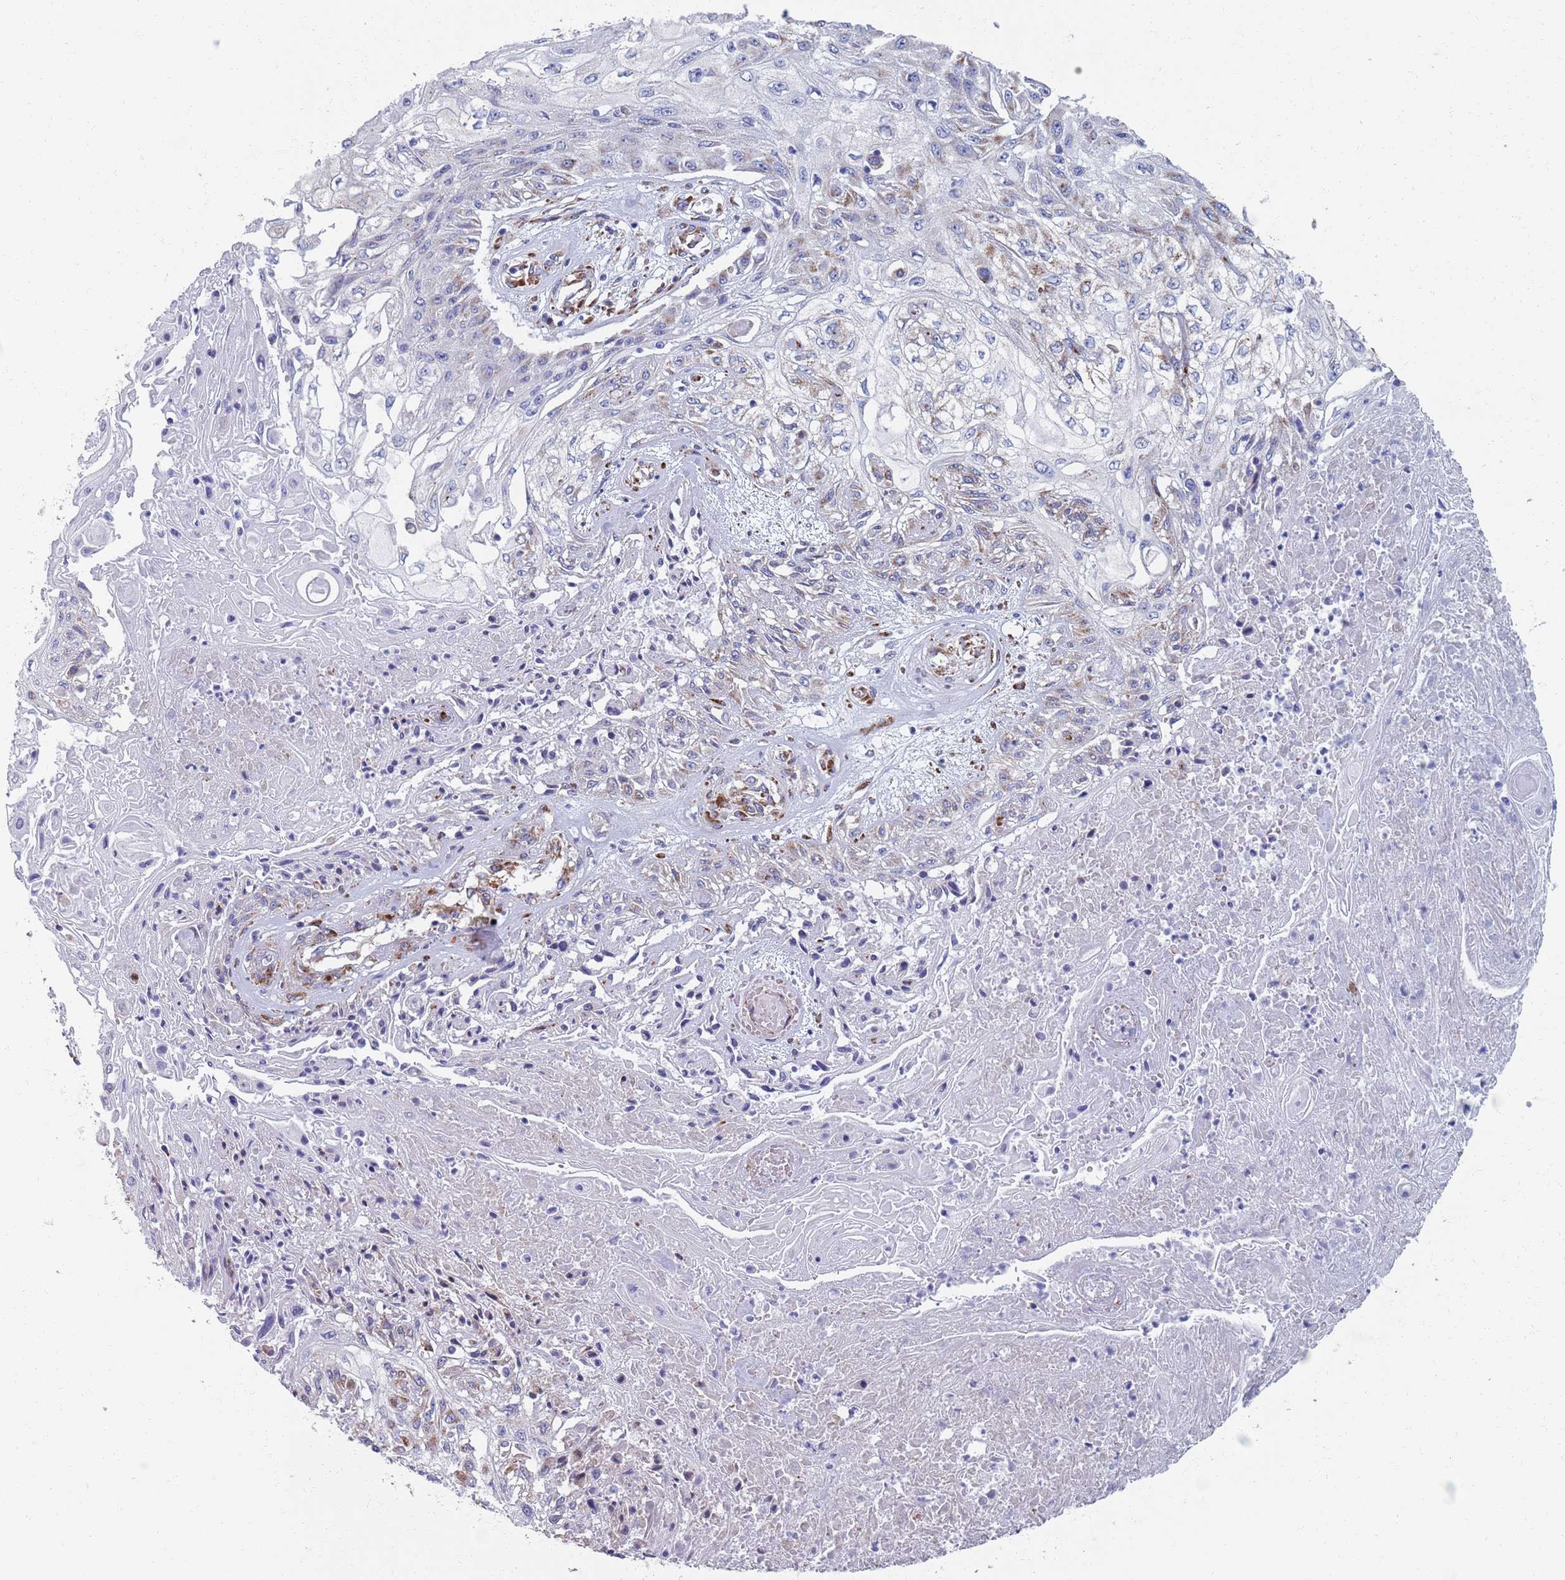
{"staining": {"intensity": "negative", "quantity": "none", "location": "none"}, "tissue": "skin cancer", "cell_type": "Tumor cells", "image_type": "cancer", "snomed": [{"axis": "morphology", "description": "Squamous cell carcinoma, NOS"}, {"axis": "morphology", "description": "Squamous cell carcinoma, metastatic, NOS"}, {"axis": "topography", "description": "Skin"}, {"axis": "topography", "description": "Lymph node"}], "caption": "Immunohistochemistry (IHC) image of neoplastic tissue: human skin cancer (squamous cell carcinoma) stained with DAB exhibits no significant protein expression in tumor cells.", "gene": "PLOD1", "patient": {"sex": "male", "age": 75}}